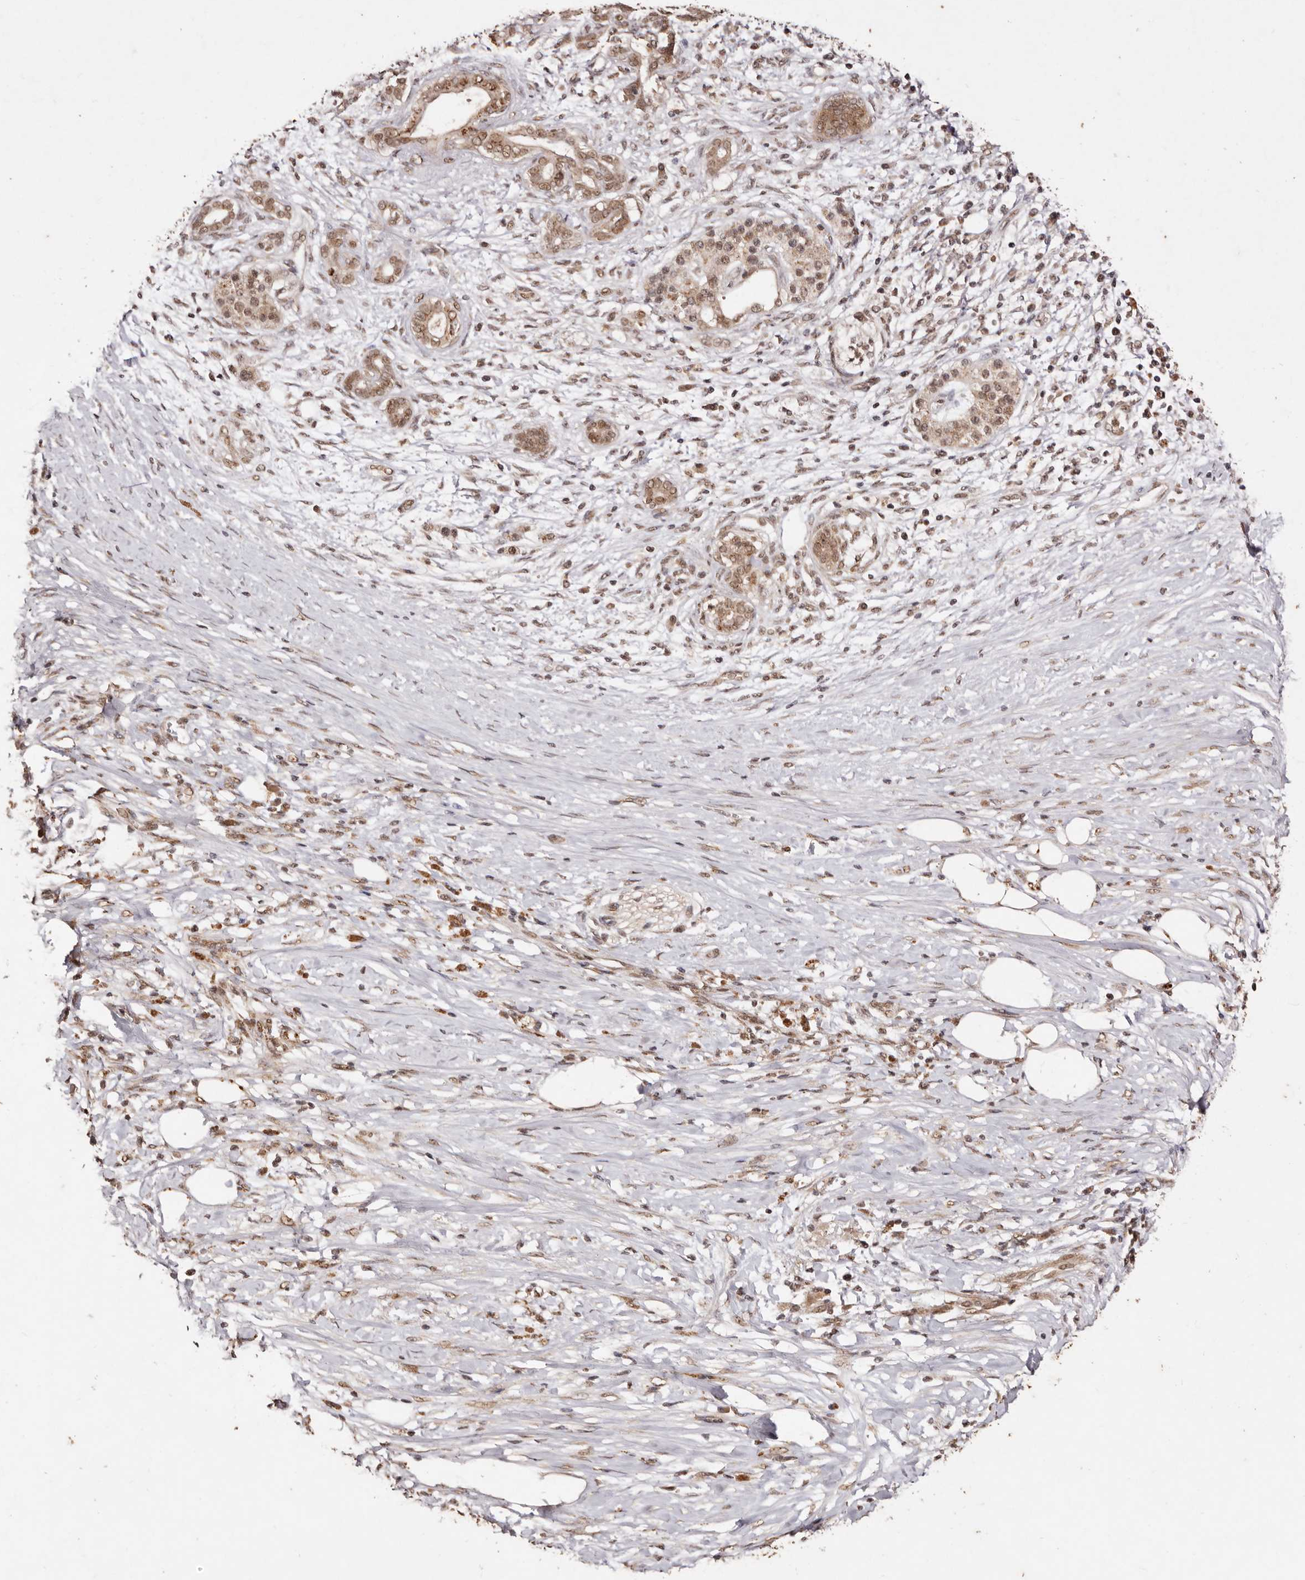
{"staining": {"intensity": "moderate", "quantity": ">75%", "location": "cytoplasmic/membranous,nuclear"}, "tissue": "pancreatic cancer", "cell_type": "Tumor cells", "image_type": "cancer", "snomed": [{"axis": "morphology", "description": "Adenocarcinoma, NOS"}, {"axis": "topography", "description": "Pancreas"}], "caption": "Pancreatic cancer was stained to show a protein in brown. There is medium levels of moderate cytoplasmic/membranous and nuclear expression in approximately >75% of tumor cells.", "gene": "NOTCH1", "patient": {"sex": "male", "age": 58}}